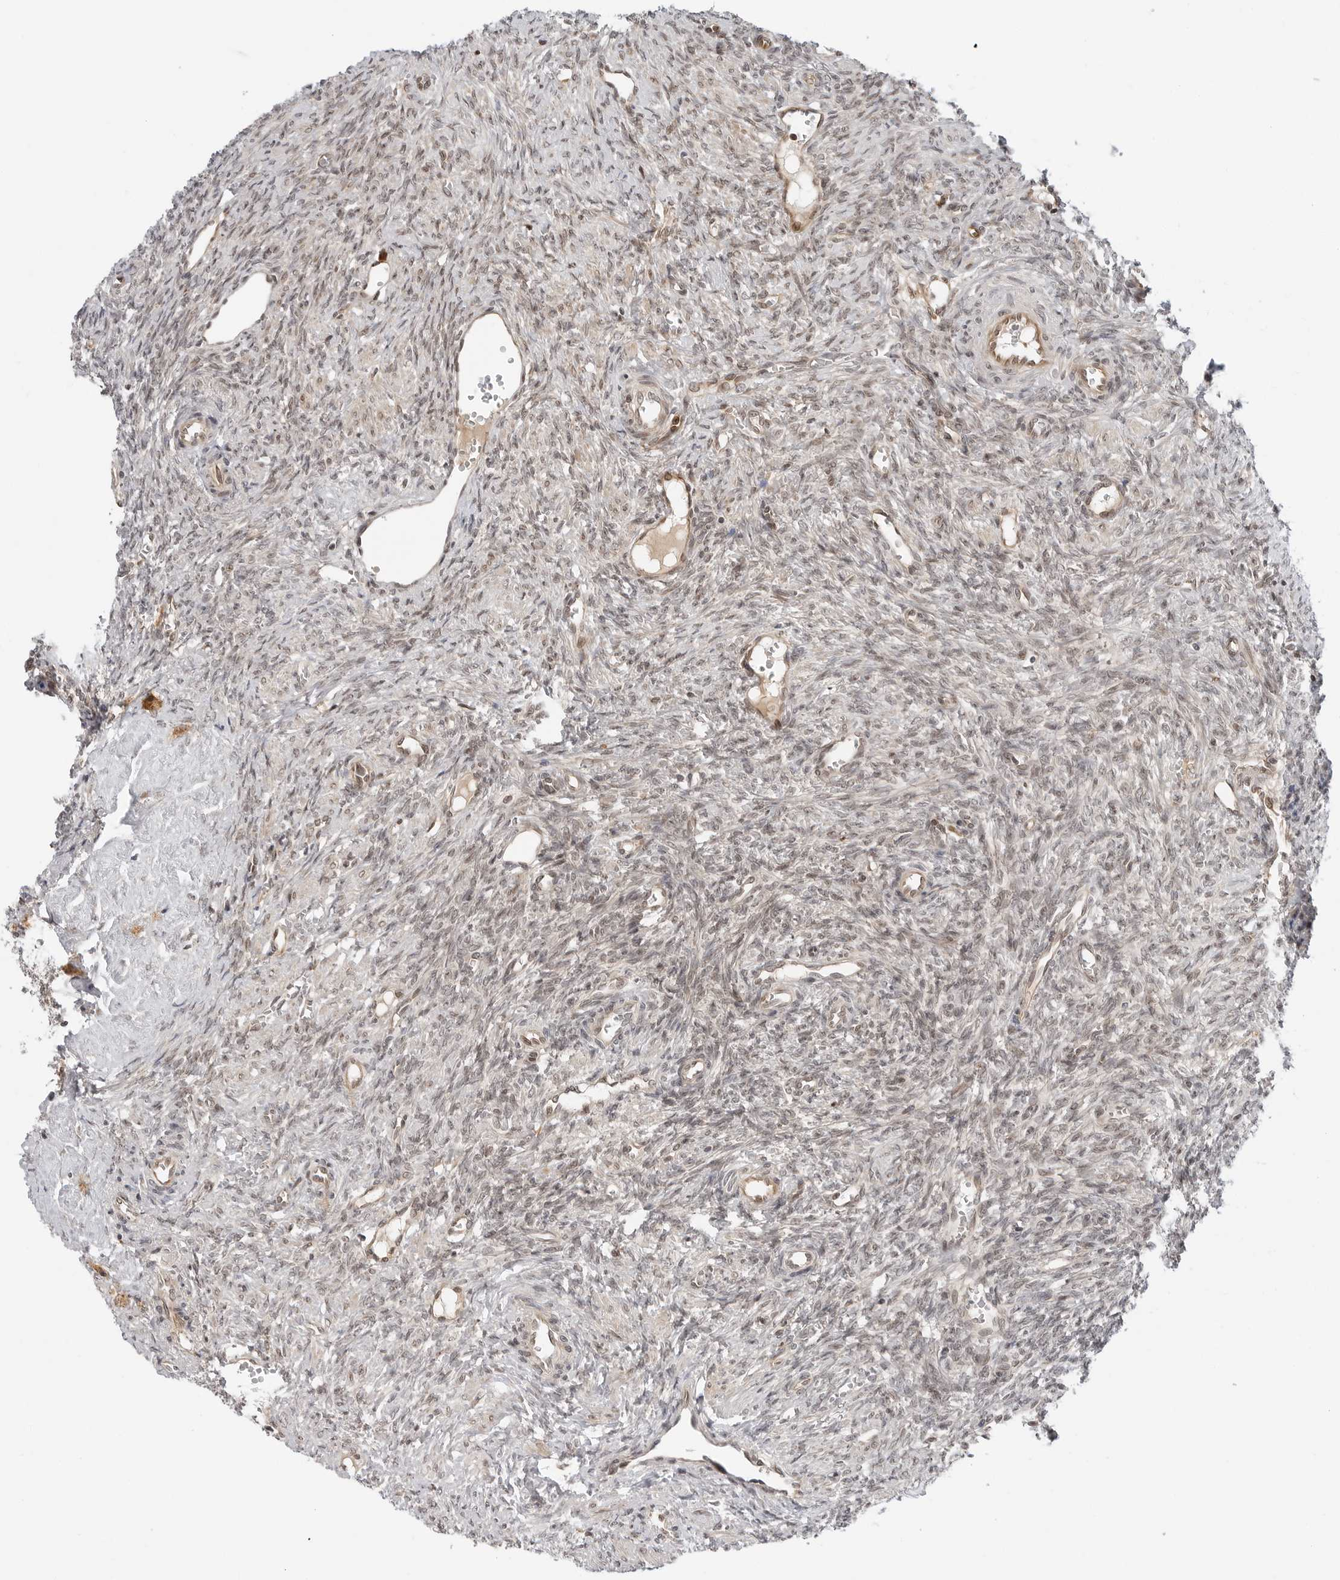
{"staining": {"intensity": "moderate", "quantity": ">75%", "location": "cytoplasmic/membranous,nuclear"}, "tissue": "ovary", "cell_type": "Follicle cells", "image_type": "normal", "snomed": [{"axis": "morphology", "description": "Normal tissue, NOS"}, {"axis": "topography", "description": "Ovary"}], "caption": "The histopathology image reveals staining of unremarkable ovary, revealing moderate cytoplasmic/membranous,nuclear protein positivity (brown color) within follicle cells.", "gene": "TIPRL", "patient": {"sex": "female", "age": 41}}